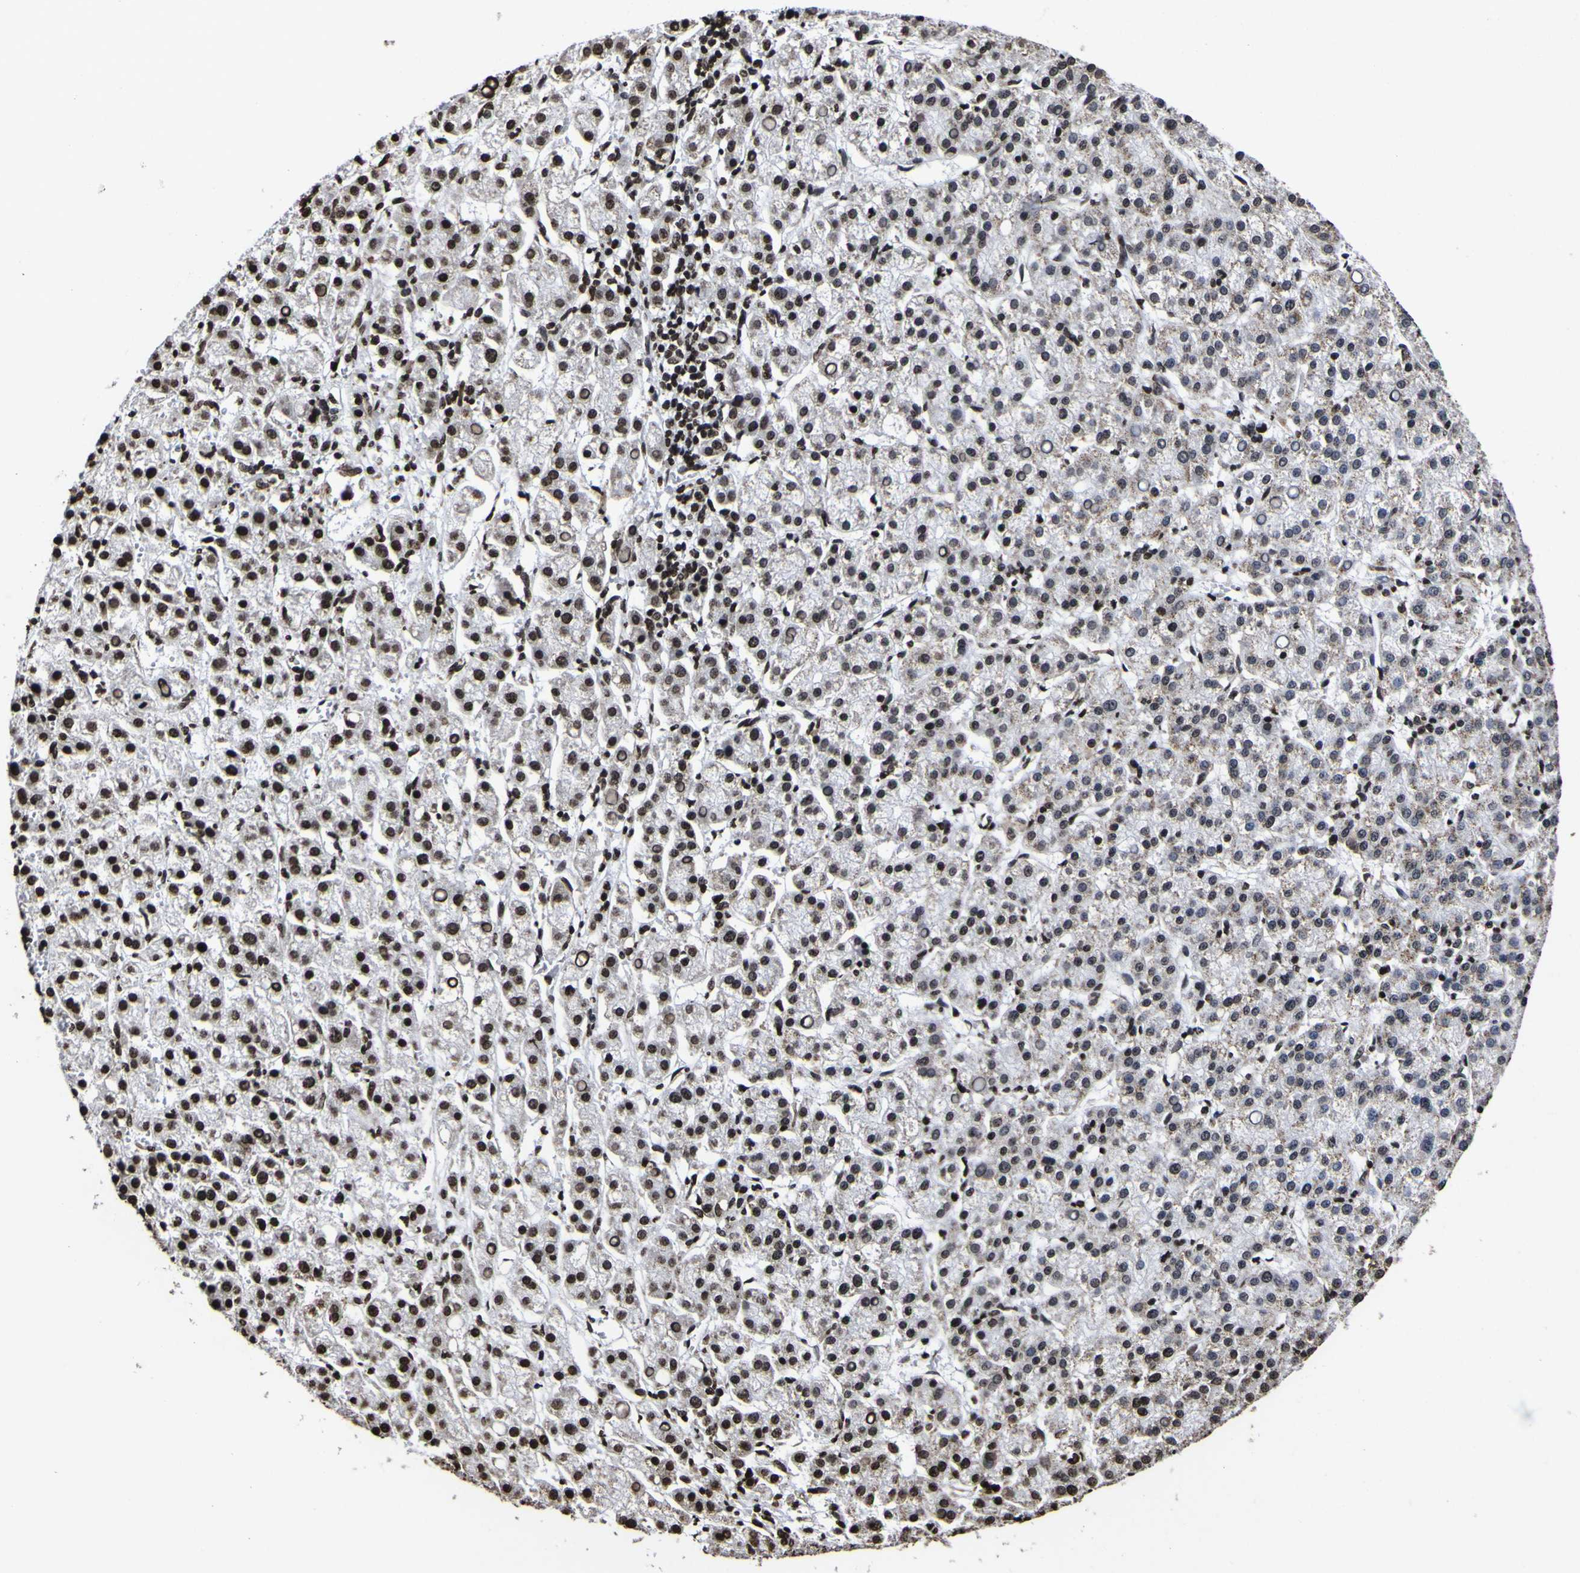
{"staining": {"intensity": "strong", "quantity": "<25%", "location": "cytoplasmic/membranous,nuclear"}, "tissue": "liver cancer", "cell_type": "Tumor cells", "image_type": "cancer", "snomed": [{"axis": "morphology", "description": "Carcinoma, Hepatocellular, NOS"}, {"axis": "topography", "description": "Liver"}], "caption": "Tumor cells reveal medium levels of strong cytoplasmic/membranous and nuclear expression in approximately <25% of cells in hepatocellular carcinoma (liver). (DAB = brown stain, brightfield microscopy at high magnification).", "gene": "PIAS1", "patient": {"sex": "female", "age": 58}}